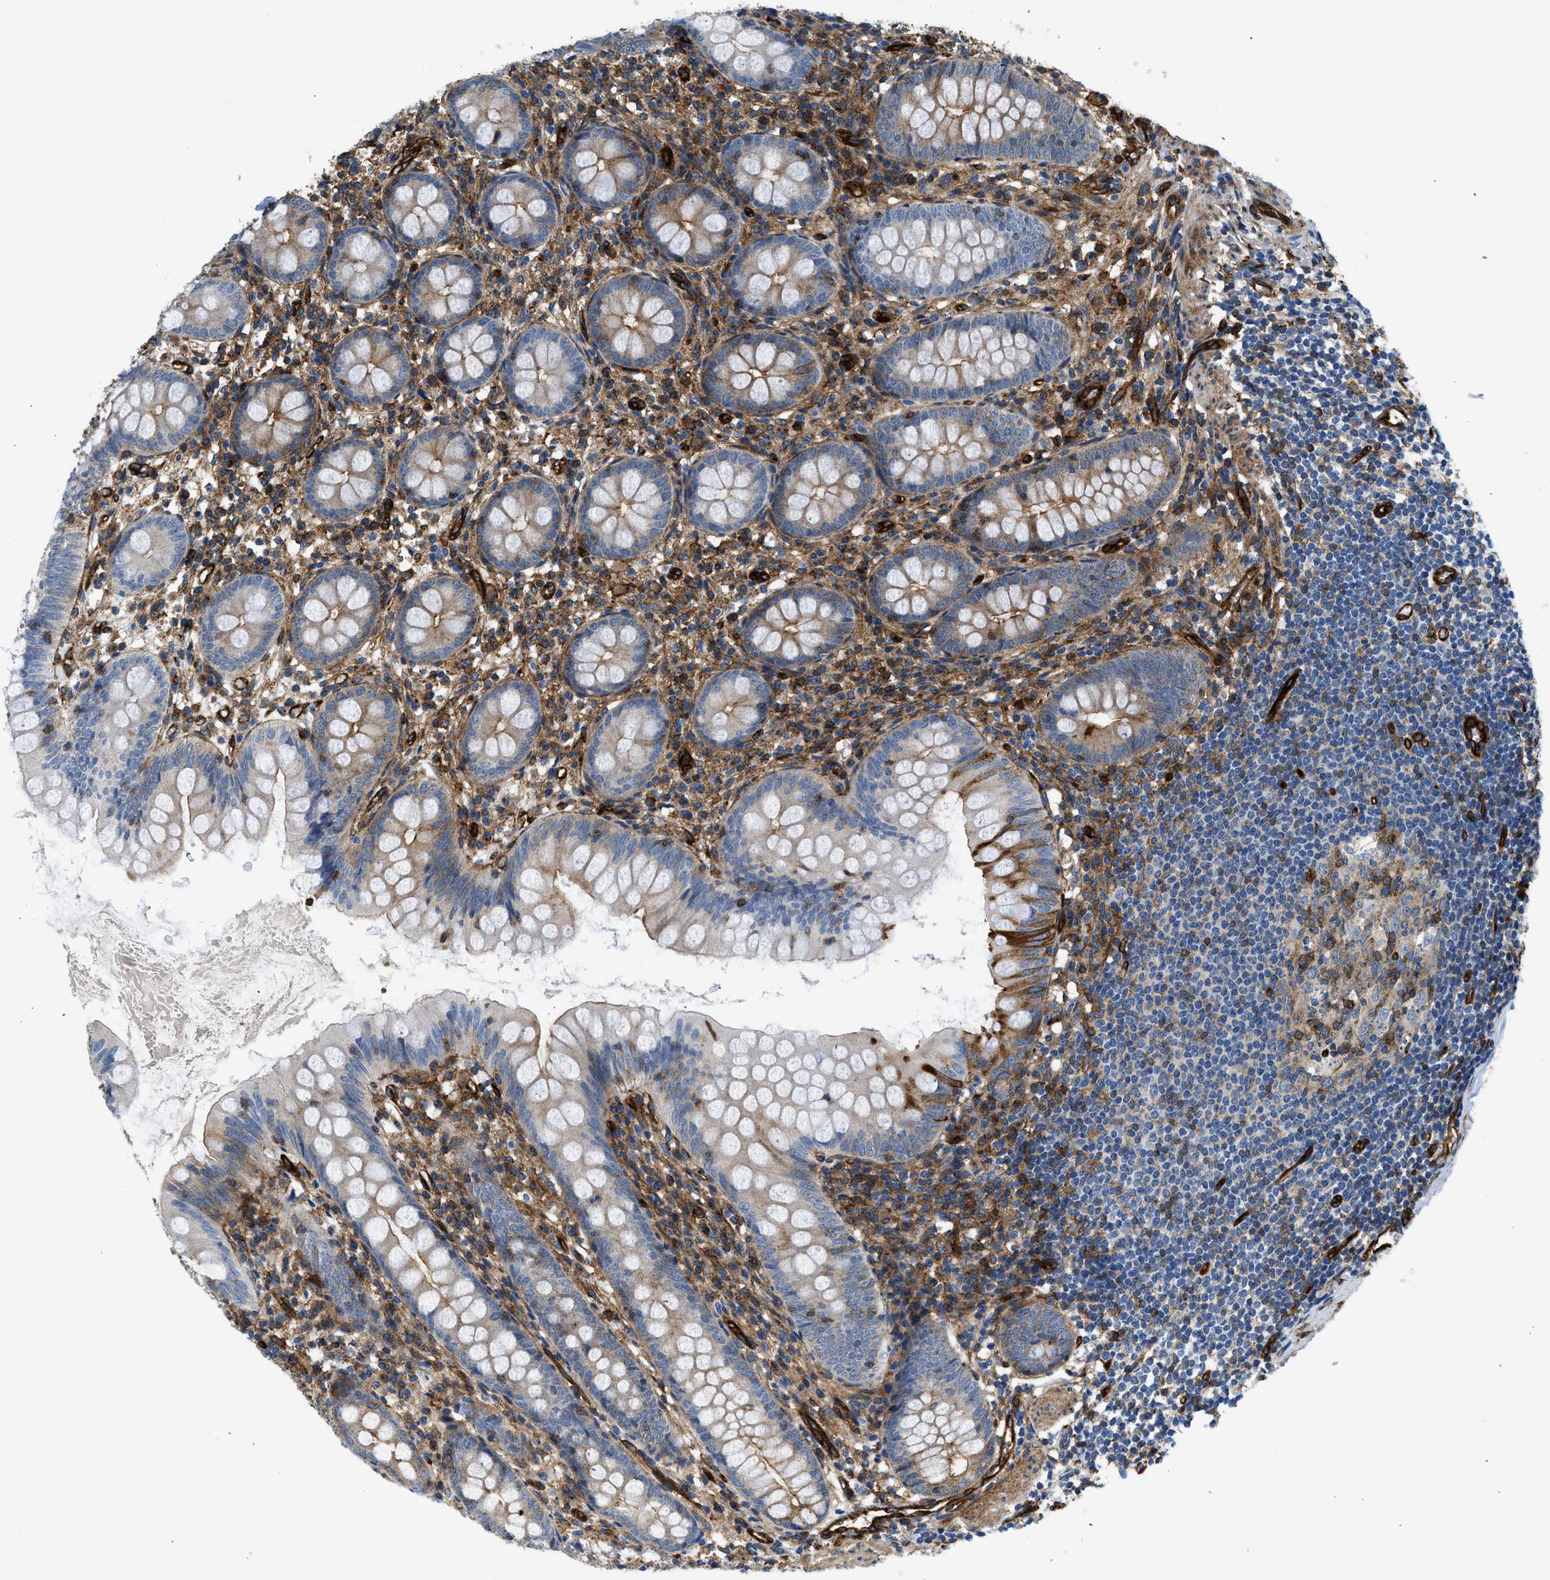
{"staining": {"intensity": "moderate", "quantity": "<25%", "location": "cytoplasmic/membranous"}, "tissue": "appendix", "cell_type": "Glandular cells", "image_type": "normal", "snomed": [{"axis": "morphology", "description": "Normal tissue, NOS"}, {"axis": "topography", "description": "Appendix"}], "caption": "Immunohistochemical staining of unremarkable appendix shows <25% levels of moderate cytoplasmic/membranous protein staining in approximately <25% of glandular cells.", "gene": "HIP1", "patient": {"sex": "female", "age": 77}}